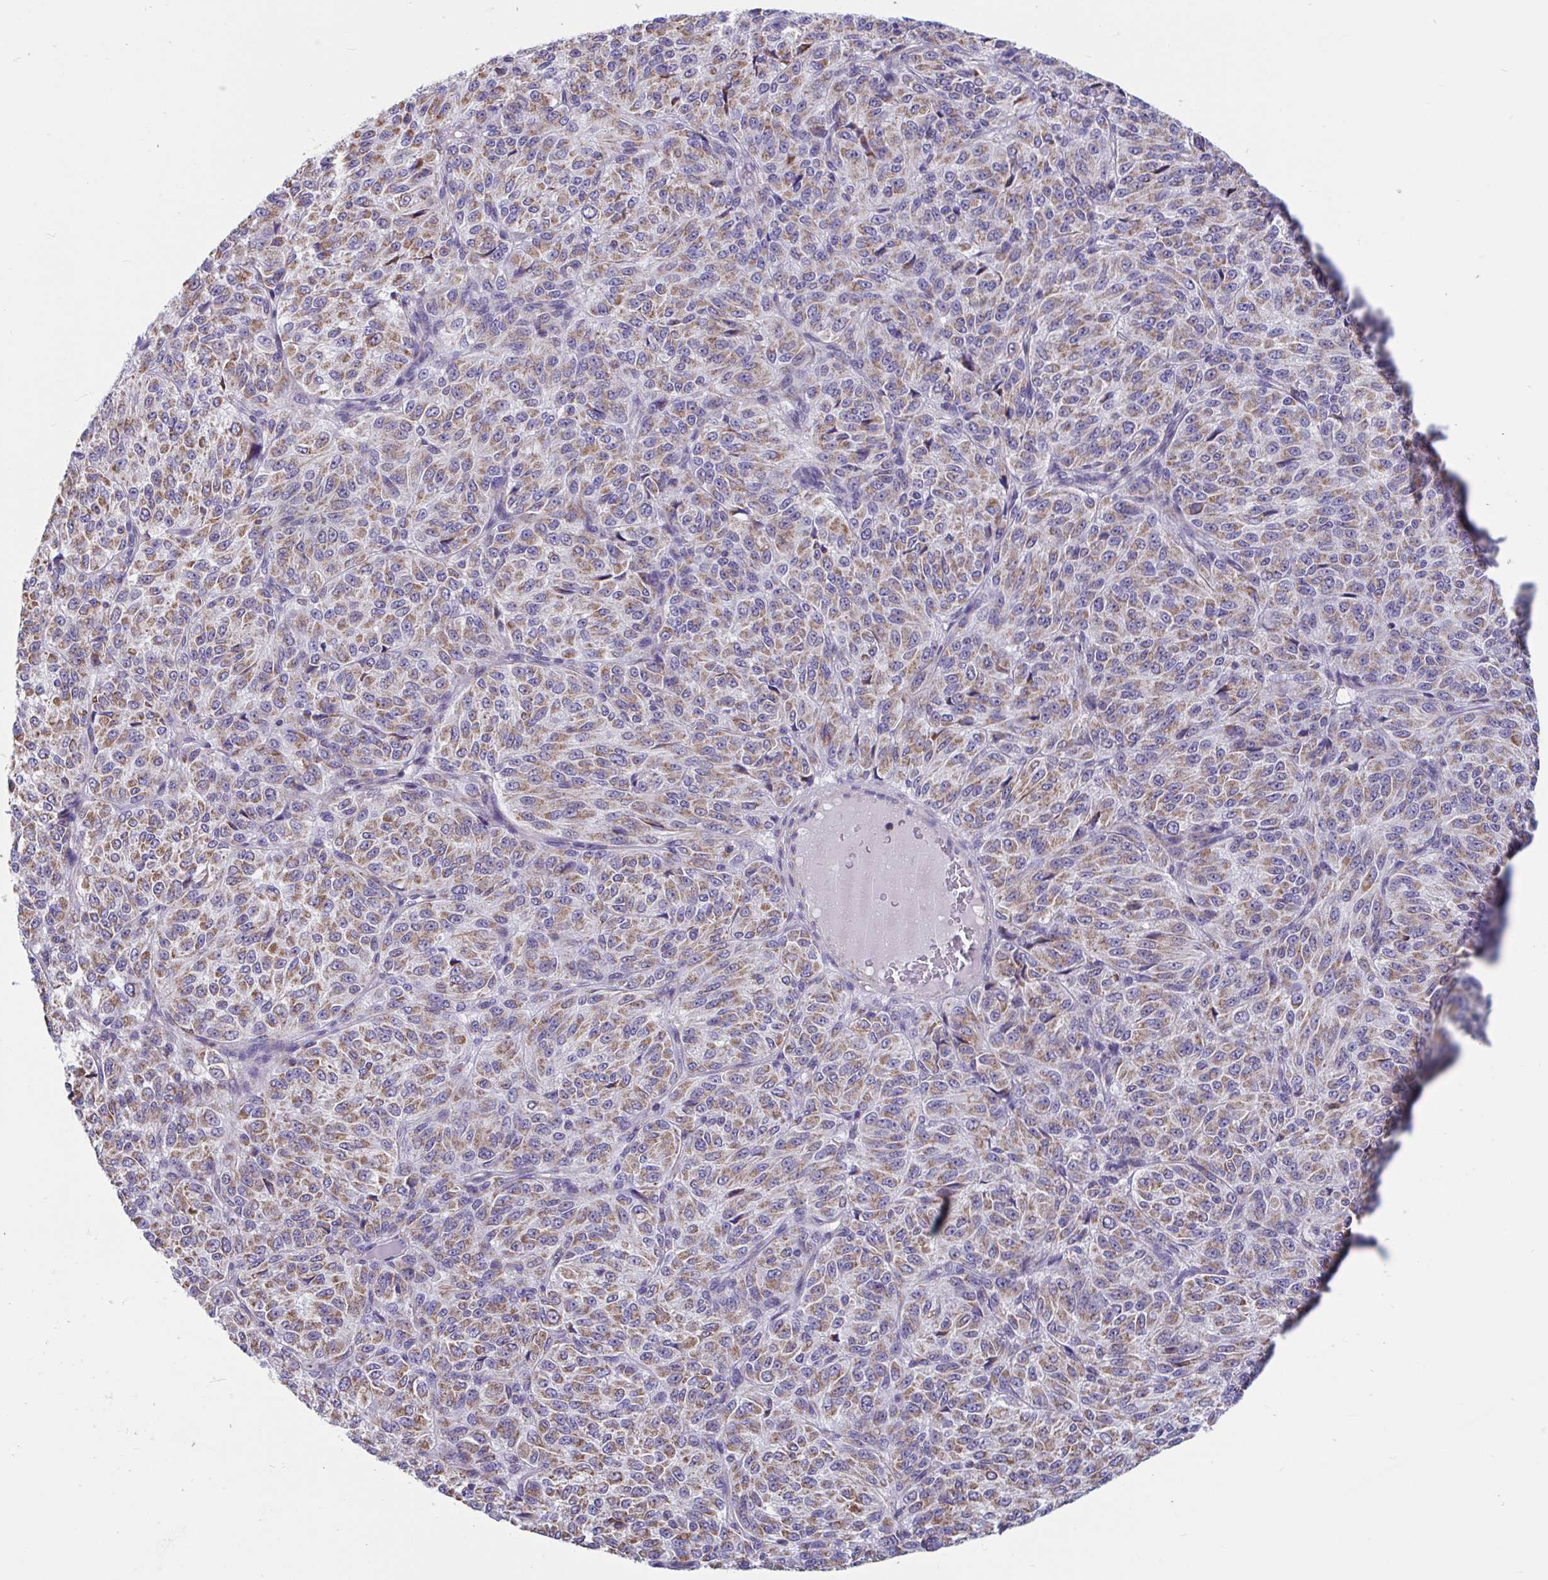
{"staining": {"intensity": "moderate", "quantity": ">75%", "location": "cytoplasmic/membranous"}, "tissue": "melanoma", "cell_type": "Tumor cells", "image_type": "cancer", "snomed": [{"axis": "morphology", "description": "Malignant melanoma, Metastatic site"}, {"axis": "topography", "description": "Brain"}], "caption": "Protein expression analysis of human malignant melanoma (metastatic site) reveals moderate cytoplasmic/membranous positivity in about >75% of tumor cells.", "gene": "OR13A1", "patient": {"sex": "female", "age": 56}}